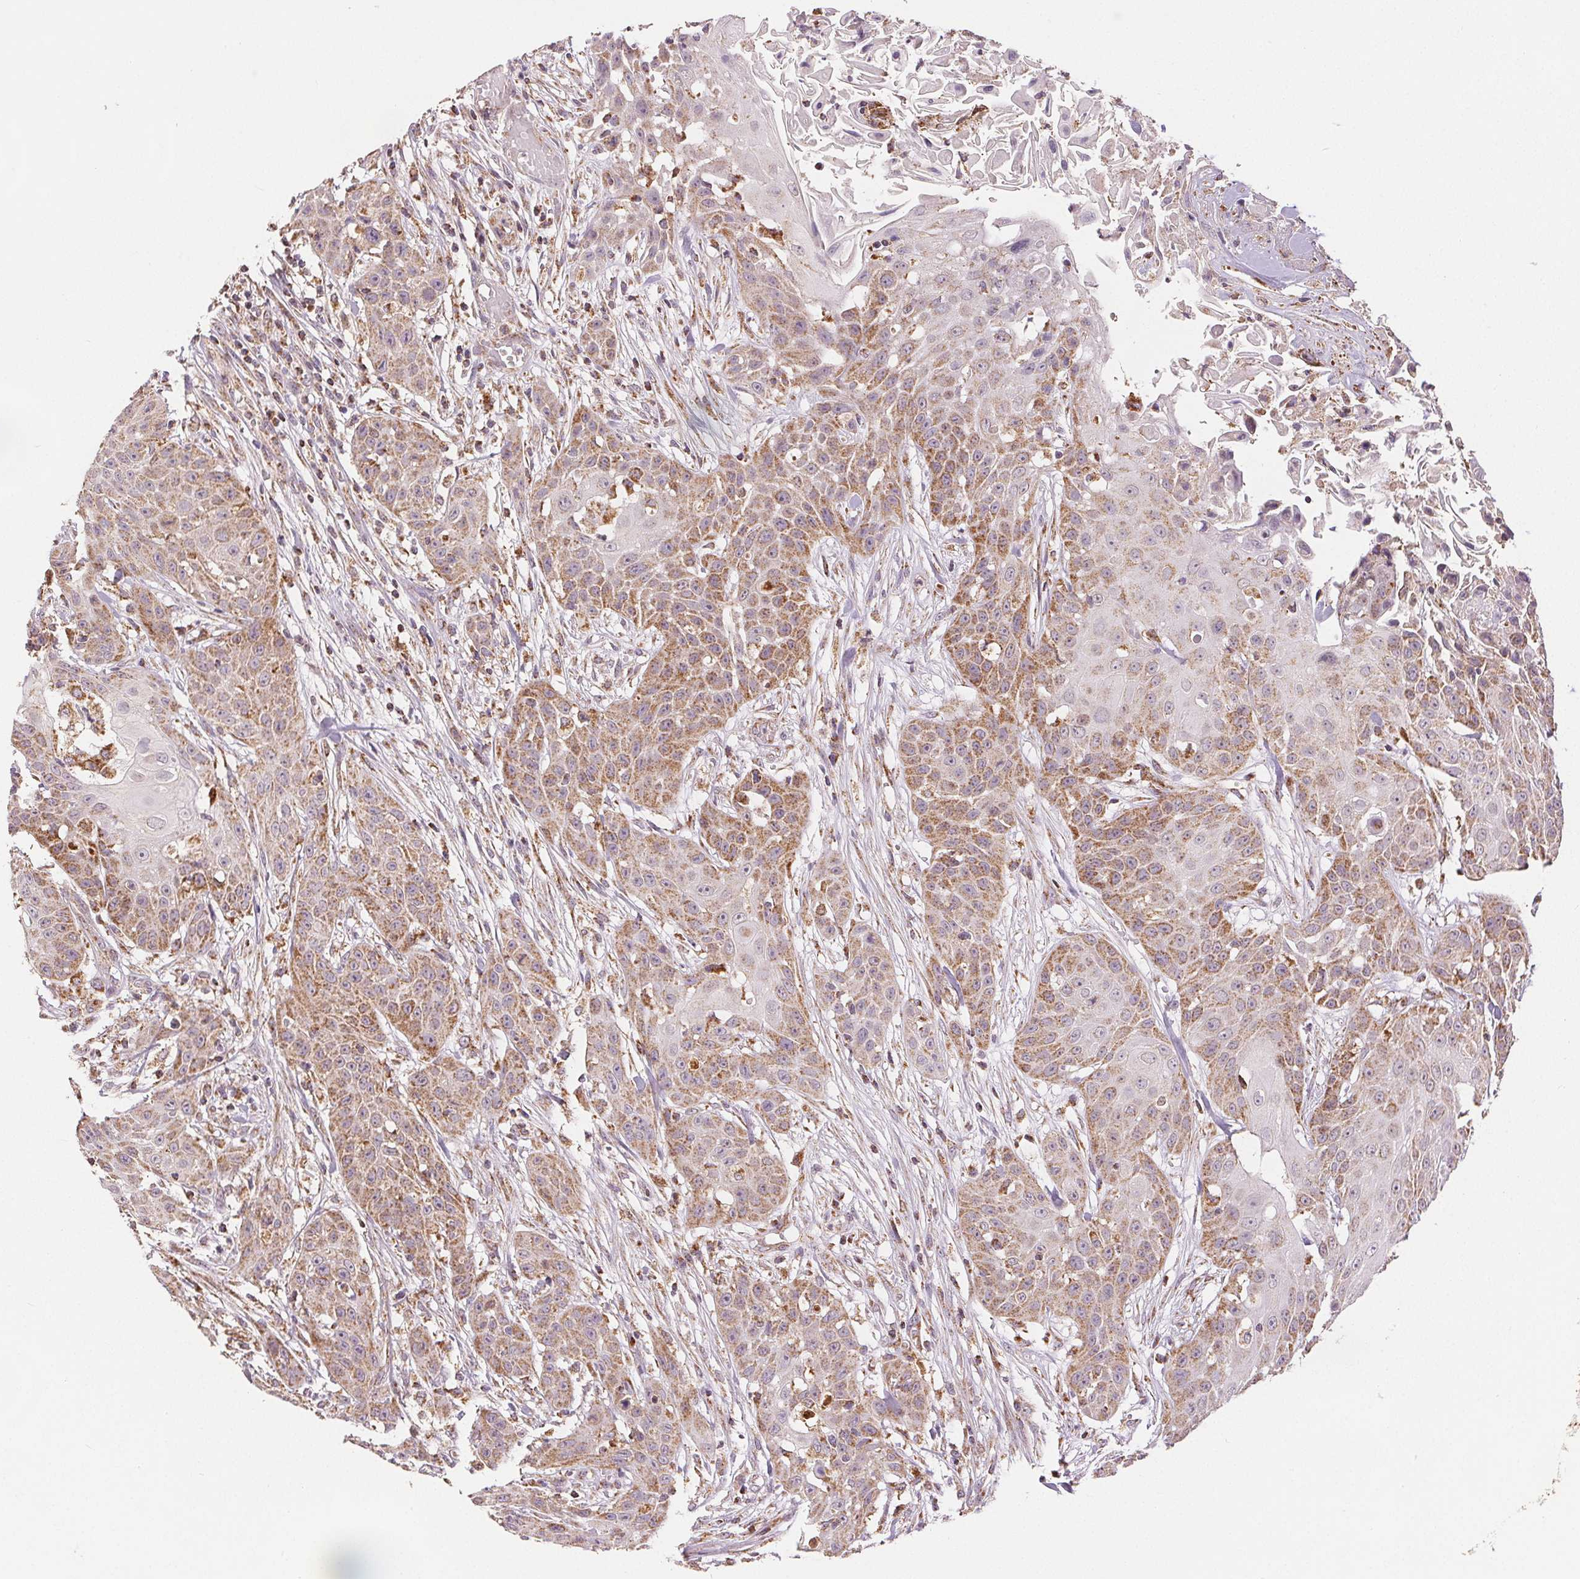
{"staining": {"intensity": "moderate", "quantity": ">75%", "location": "cytoplasmic/membranous"}, "tissue": "head and neck cancer", "cell_type": "Tumor cells", "image_type": "cancer", "snomed": [{"axis": "morphology", "description": "Squamous cell carcinoma, NOS"}, {"axis": "topography", "description": "Oral tissue"}, {"axis": "topography", "description": "Head-Neck"}], "caption": "Protein staining reveals moderate cytoplasmic/membranous expression in approximately >75% of tumor cells in head and neck cancer. (Stains: DAB (3,3'-diaminobenzidine) in brown, nuclei in blue, Microscopy: brightfield microscopy at high magnification).", "gene": "SDHB", "patient": {"sex": "female", "age": 55}}